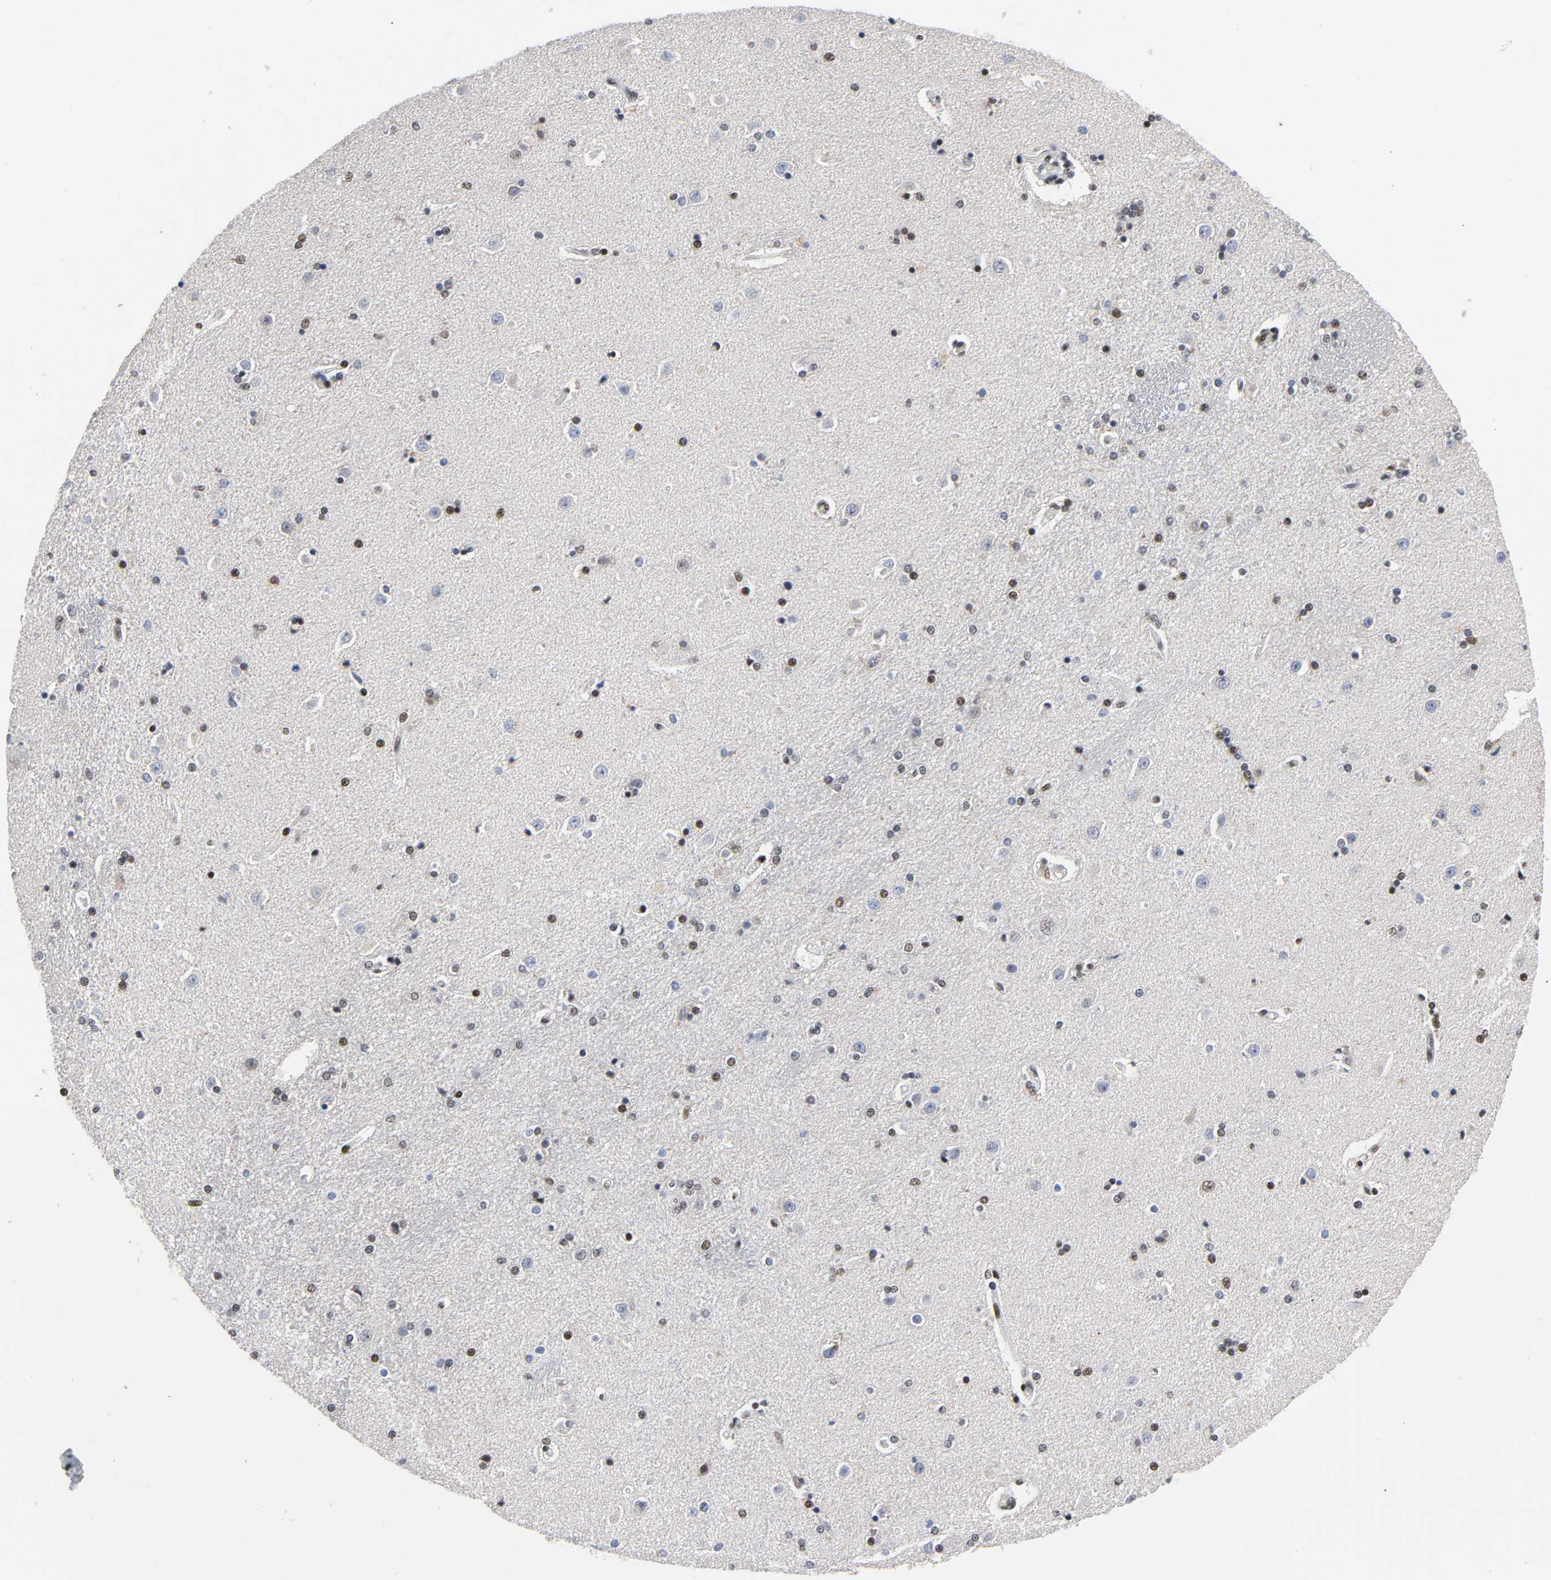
{"staining": {"intensity": "moderate", "quantity": ">75%", "location": "nuclear"}, "tissue": "caudate", "cell_type": "Glial cells", "image_type": "normal", "snomed": [{"axis": "morphology", "description": "Normal tissue, NOS"}, {"axis": "topography", "description": "Lateral ventricle wall"}], "caption": "Immunohistochemistry (IHC) staining of unremarkable caudate, which reveals medium levels of moderate nuclear positivity in approximately >75% of glial cells indicating moderate nuclear protein expression. The staining was performed using DAB (3,3'-diaminobenzidine) (brown) for protein detection and nuclei were counterstained in hematoxylin (blue).", "gene": "CREBBP", "patient": {"sex": "female", "age": 54}}